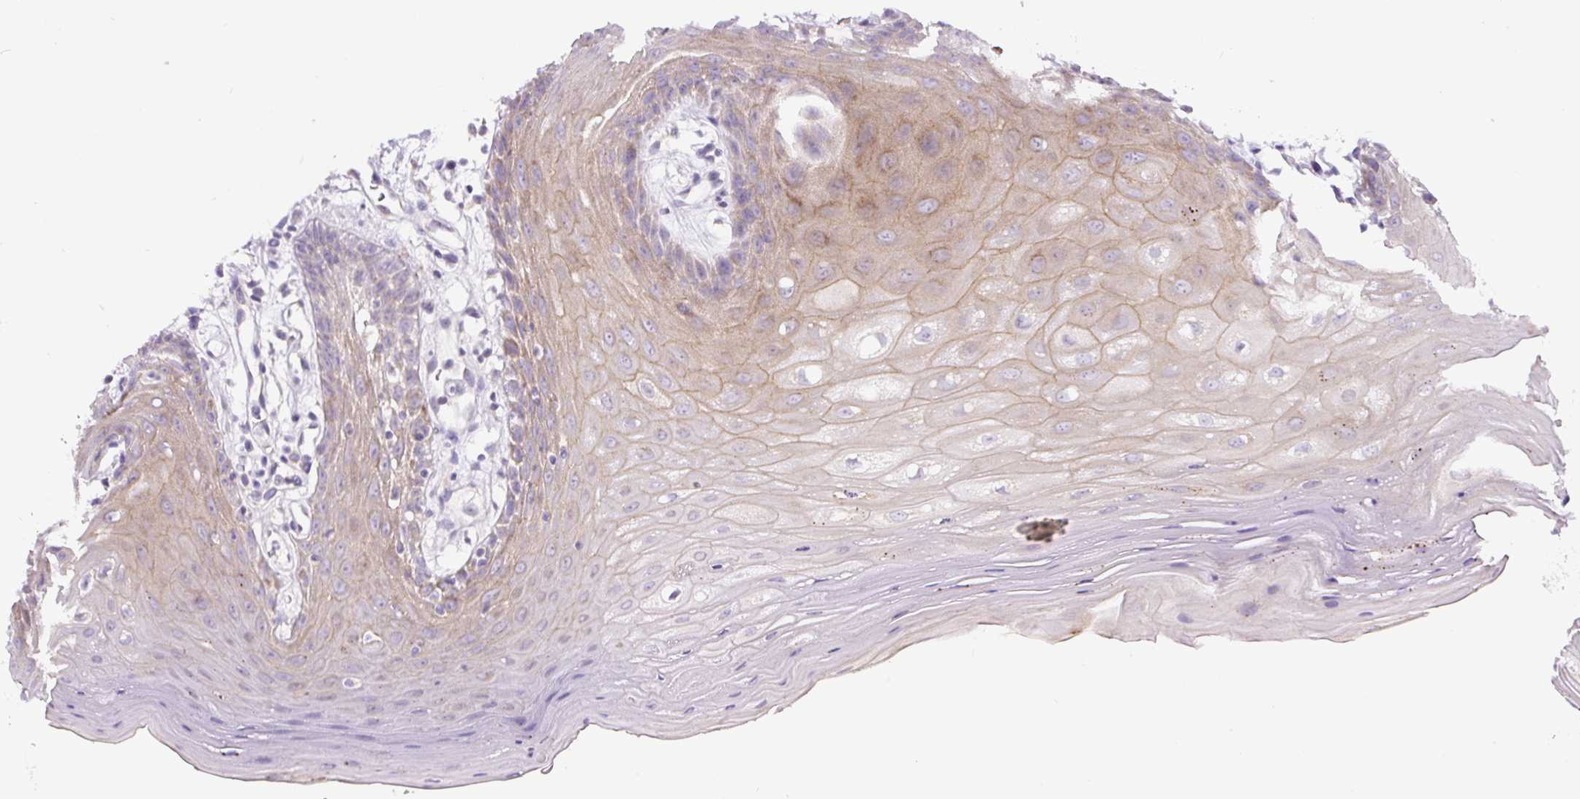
{"staining": {"intensity": "weak", "quantity": "25%-75%", "location": "cytoplasmic/membranous"}, "tissue": "oral mucosa", "cell_type": "Squamous epithelial cells", "image_type": "normal", "snomed": [{"axis": "morphology", "description": "Normal tissue, NOS"}, {"axis": "topography", "description": "Oral tissue"}, {"axis": "topography", "description": "Tounge, NOS"}], "caption": "Immunohistochemical staining of unremarkable oral mucosa displays weak cytoplasmic/membranous protein expression in approximately 25%-75% of squamous epithelial cells.", "gene": "HPS4", "patient": {"sex": "female", "age": 59}}